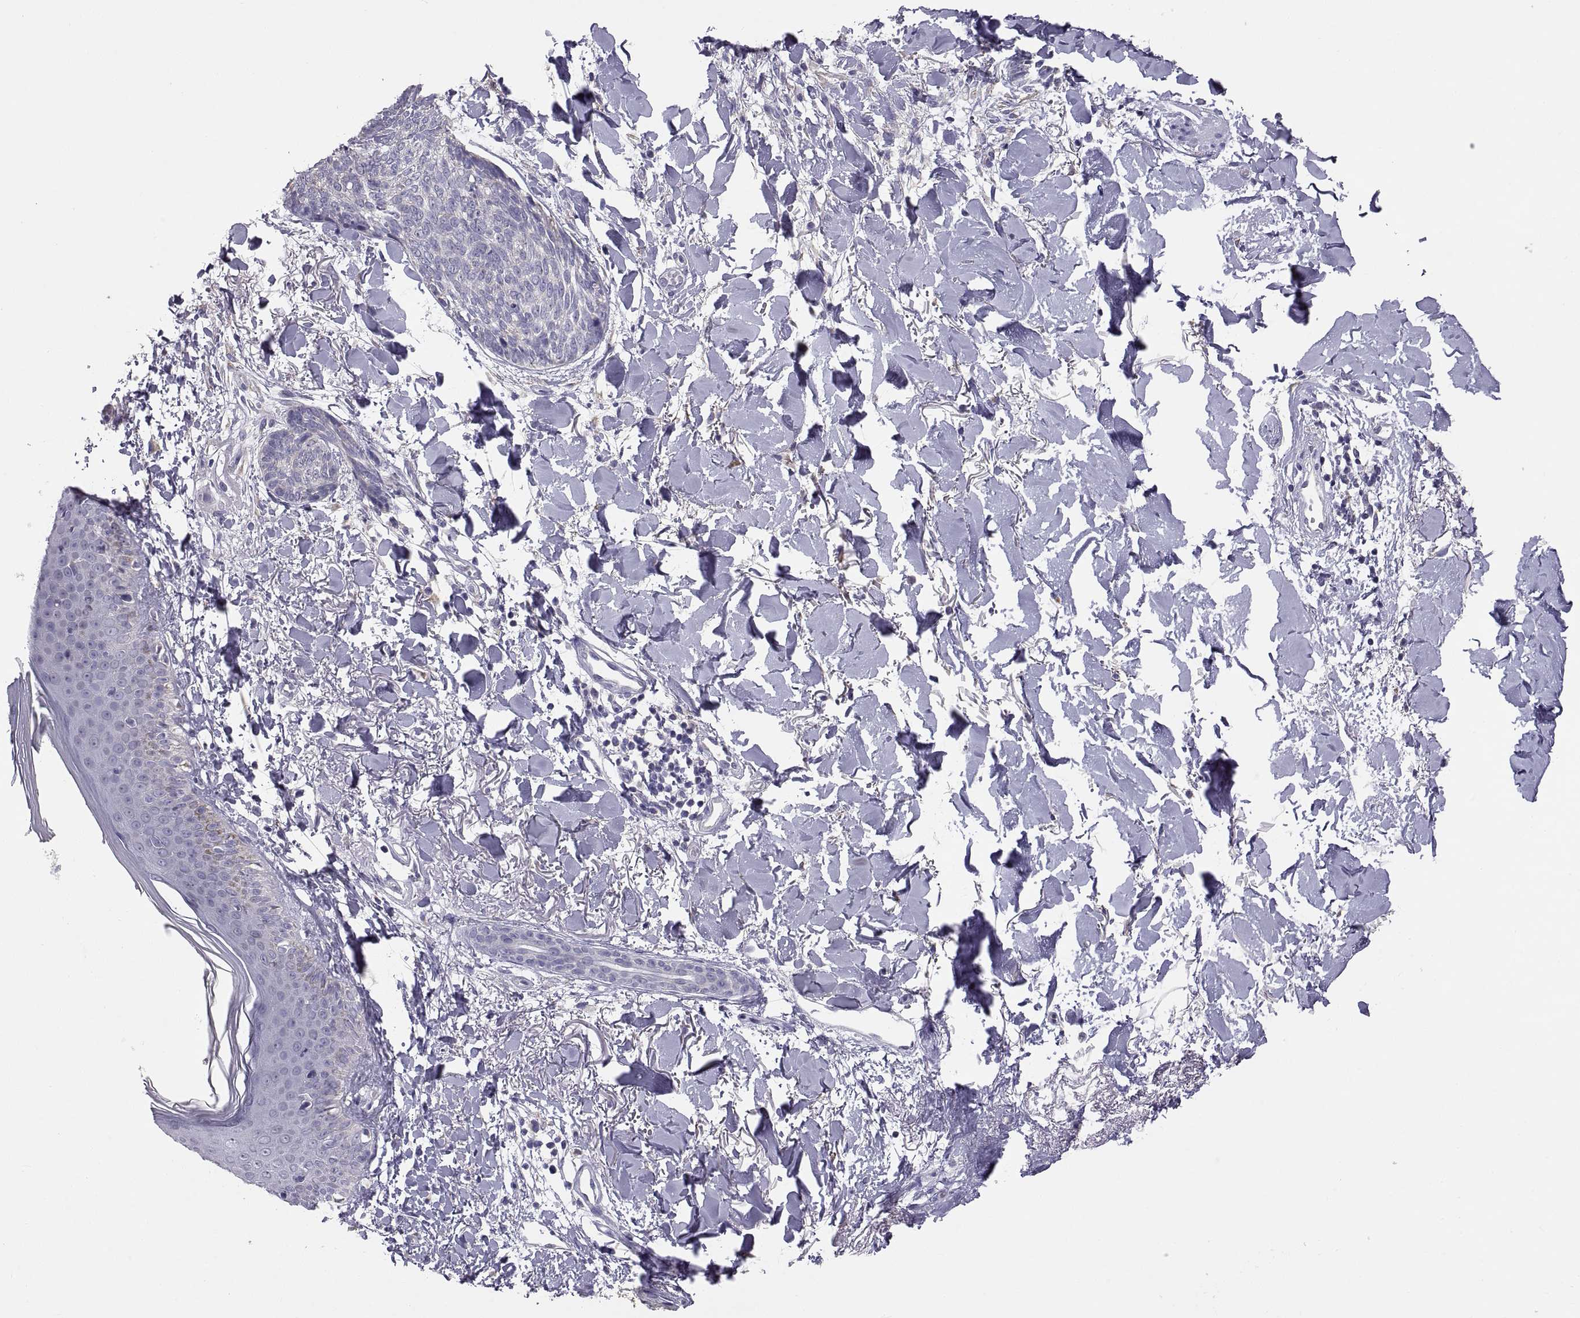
{"staining": {"intensity": "negative", "quantity": "none", "location": "none"}, "tissue": "skin cancer", "cell_type": "Tumor cells", "image_type": "cancer", "snomed": [{"axis": "morphology", "description": "Normal tissue, NOS"}, {"axis": "morphology", "description": "Basal cell carcinoma"}, {"axis": "topography", "description": "Skin"}], "caption": "IHC photomicrograph of skin cancer stained for a protein (brown), which displays no positivity in tumor cells. Nuclei are stained in blue.", "gene": "TNNC1", "patient": {"sex": "male", "age": 84}}